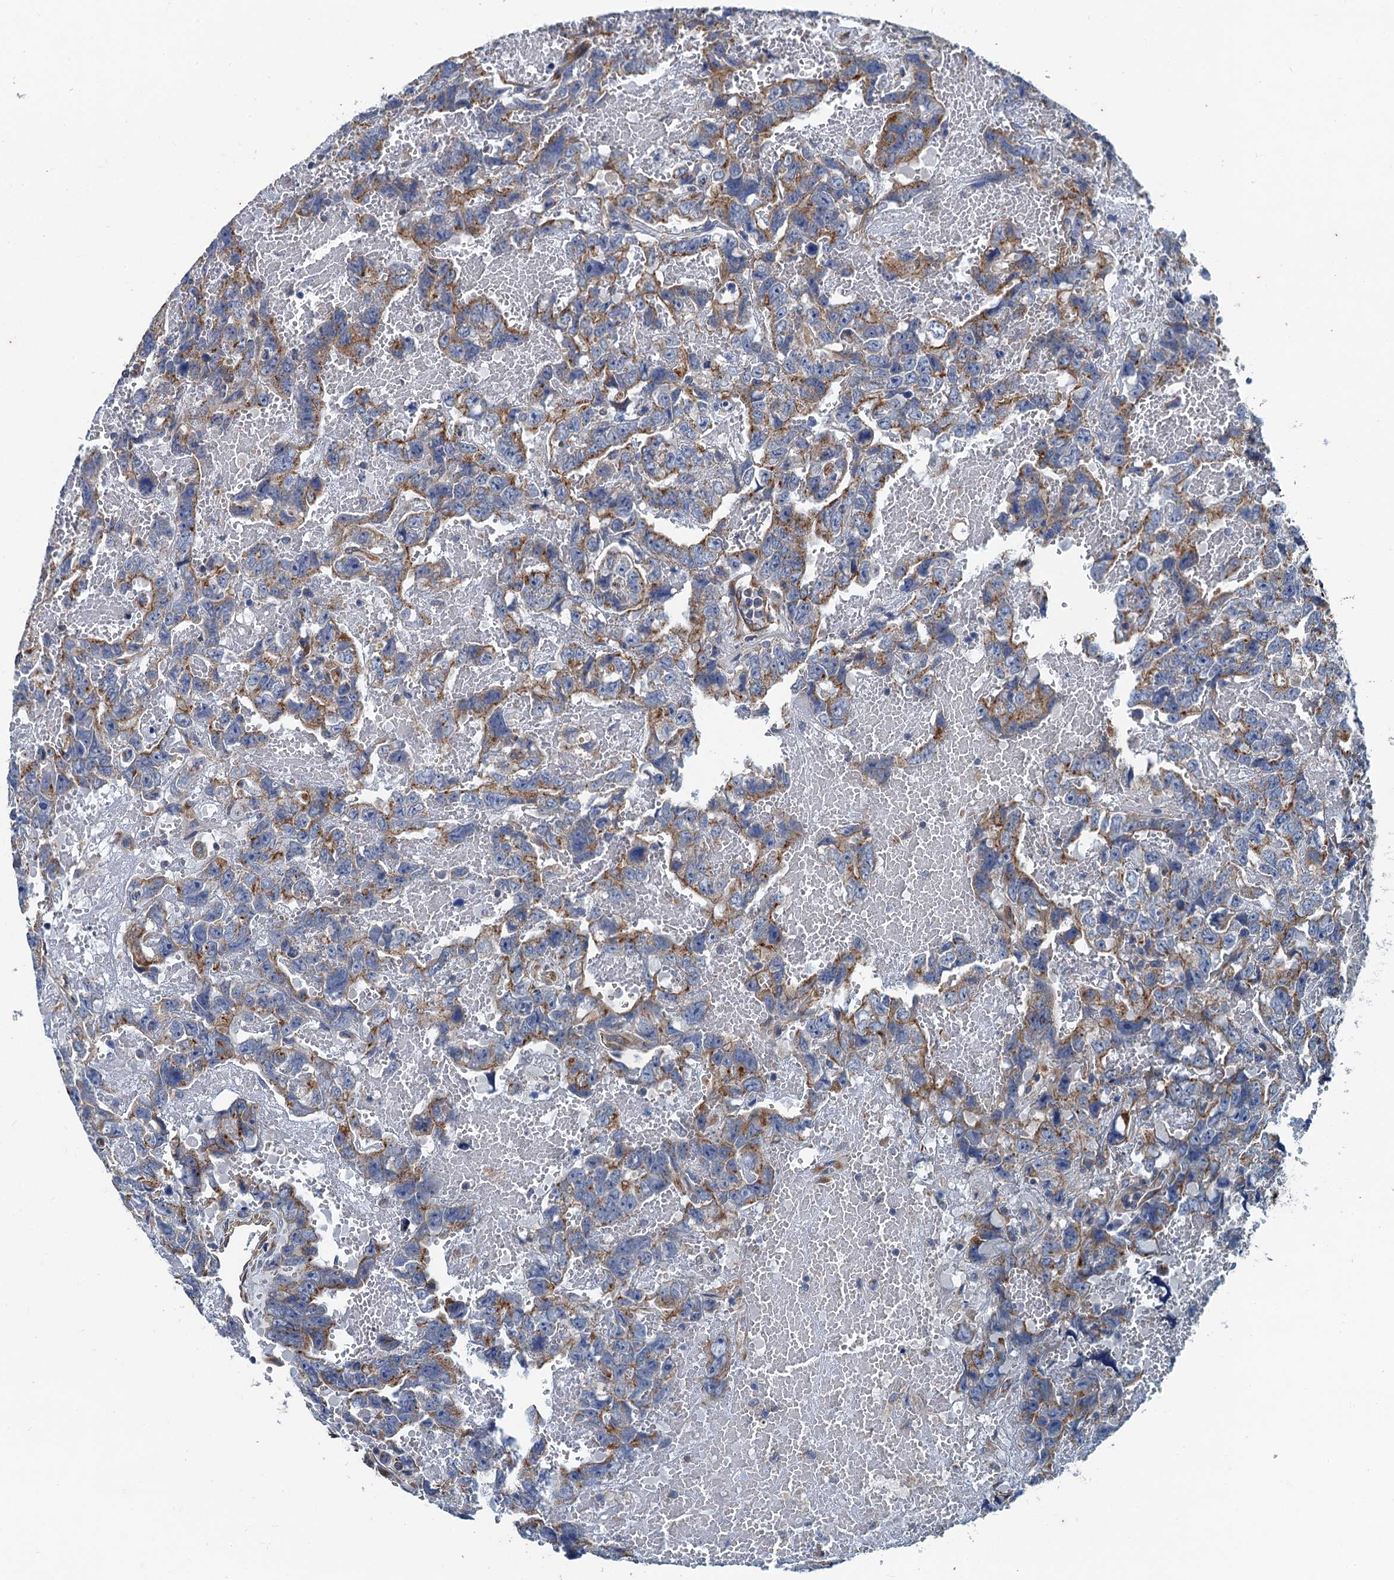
{"staining": {"intensity": "moderate", "quantity": "25%-75%", "location": "cytoplasmic/membranous"}, "tissue": "testis cancer", "cell_type": "Tumor cells", "image_type": "cancer", "snomed": [{"axis": "morphology", "description": "Carcinoma, Embryonal, NOS"}, {"axis": "topography", "description": "Testis"}], "caption": "Approximately 25%-75% of tumor cells in human testis embryonal carcinoma exhibit moderate cytoplasmic/membranous protein positivity as visualized by brown immunohistochemical staining.", "gene": "NGRN", "patient": {"sex": "male", "age": 45}}